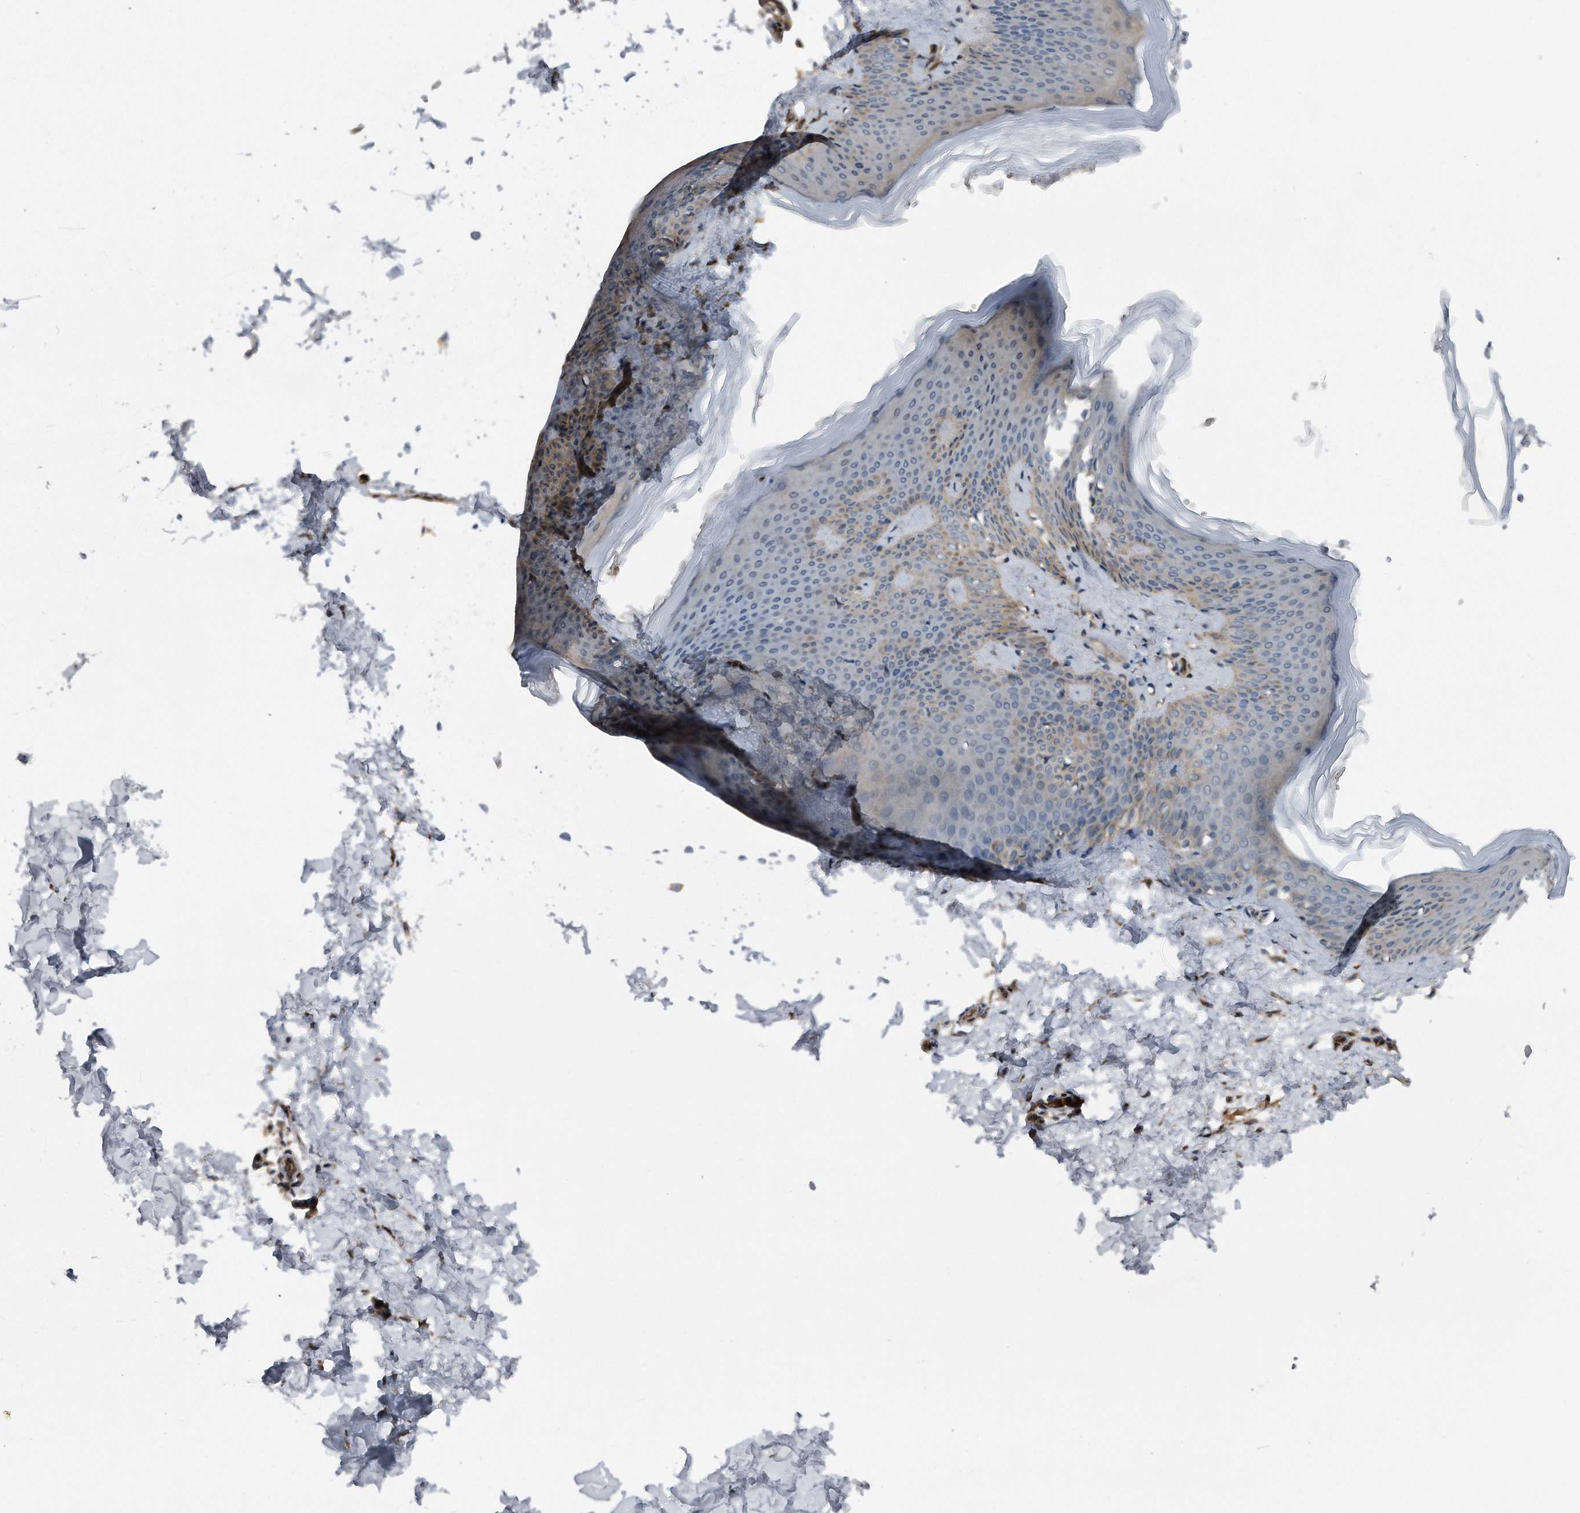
{"staining": {"intensity": "moderate", "quantity": ">75%", "location": "cytoplasmic/membranous"}, "tissue": "skin", "cell_type": "Fibroblasts", "image_type": "normal", "snomed": [{"axis": "morphology", "description": "Normal tissue, NOS"}, {"axis": "topography", "description": "Skin"}], "caption": "Protein expression analysis of normal human skin reveals moderate cytoplasmic/membranous expression in about >75% of fibroblasts.", "gene": "ZNF79", "patient": {"sex": "female", "age": 27}}